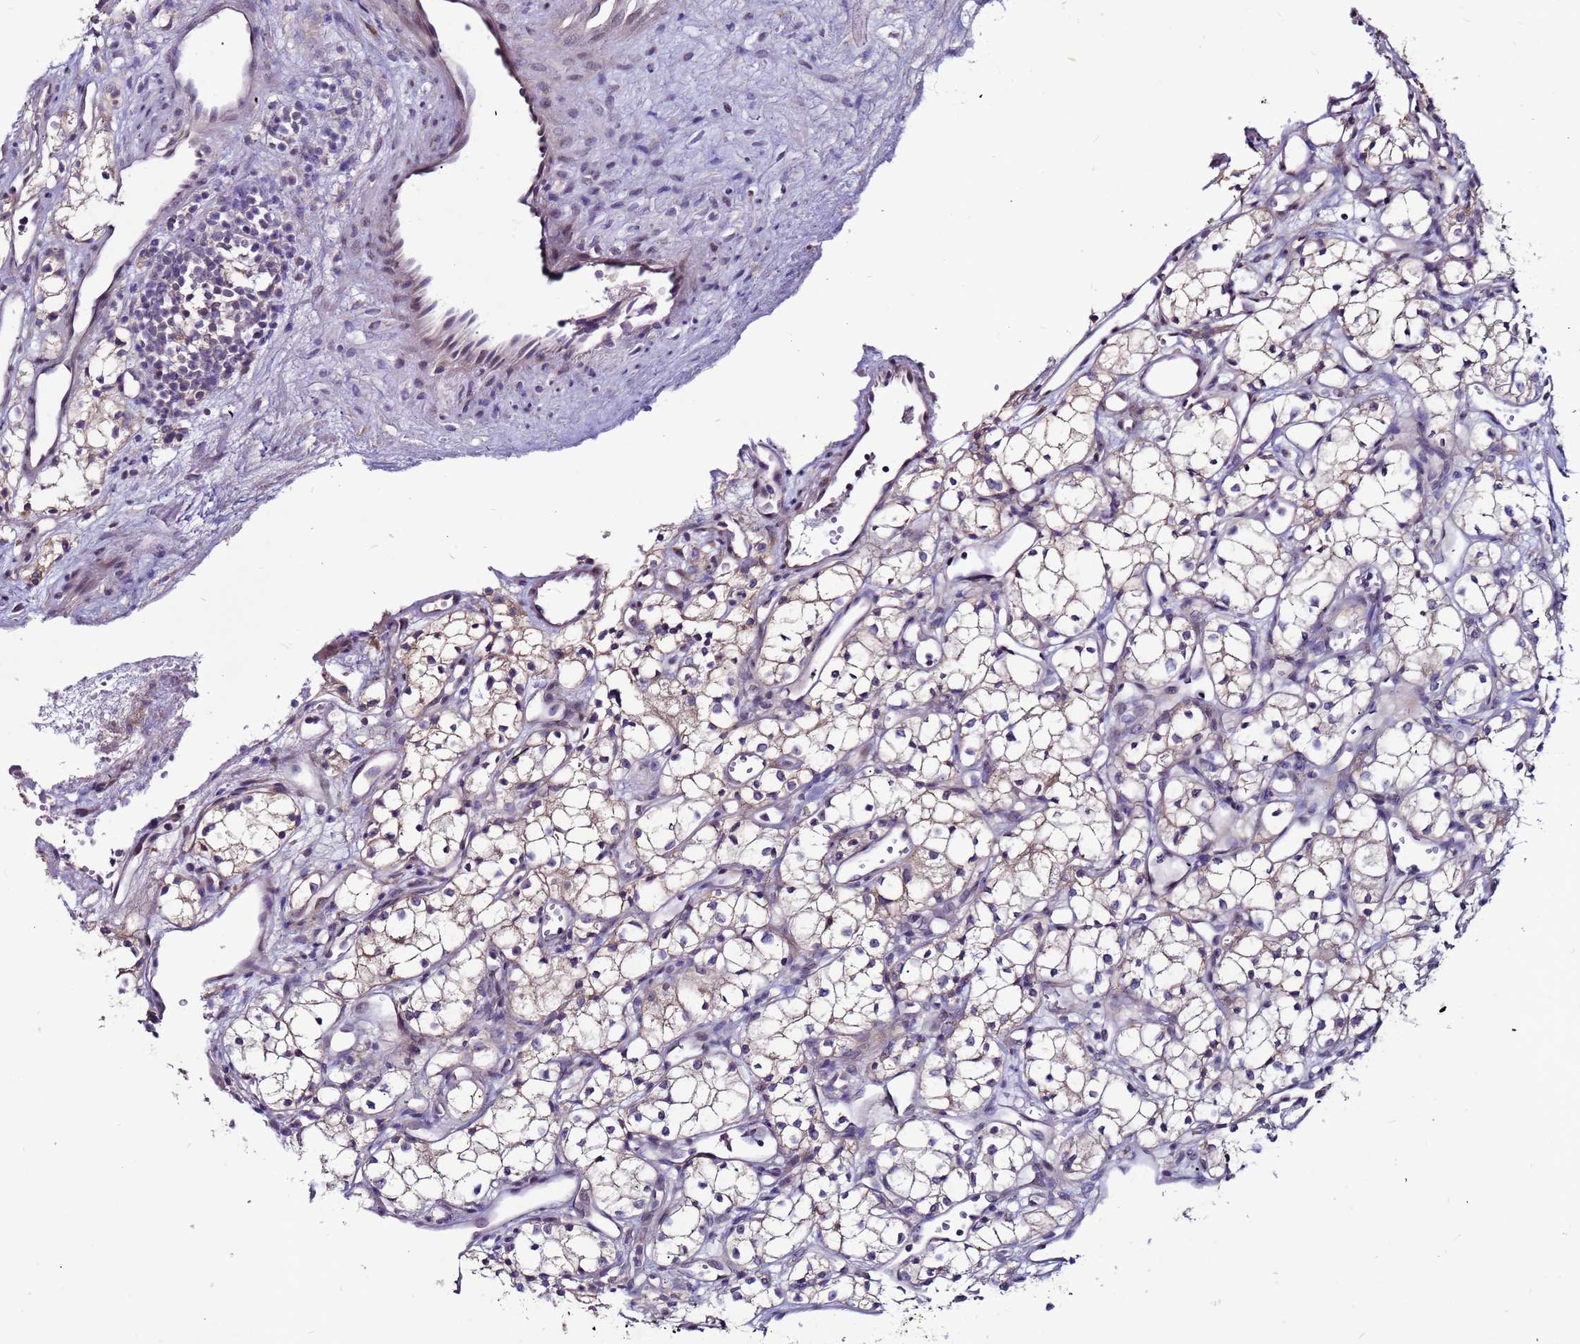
{"staining": {"intensity": "weak", "quantity": "<25%", "location": "cytoplasmic/membranous"}, "tissue": "renal cancer", "cell_type": "Tumor cells", "image_type": "cancer", "snomed": [{"axis": "morphology", "description": "Adenocarcinoma, NOS"}, {"axis": "topography", "description": "Kidney"}], "caption": "Photomicrograph shows no significant protein expression in tumor cells of renal cancer (adenocarcinoma).", "gene": "SLC44A3", "patient": {"sex": "male", "age": 59}}